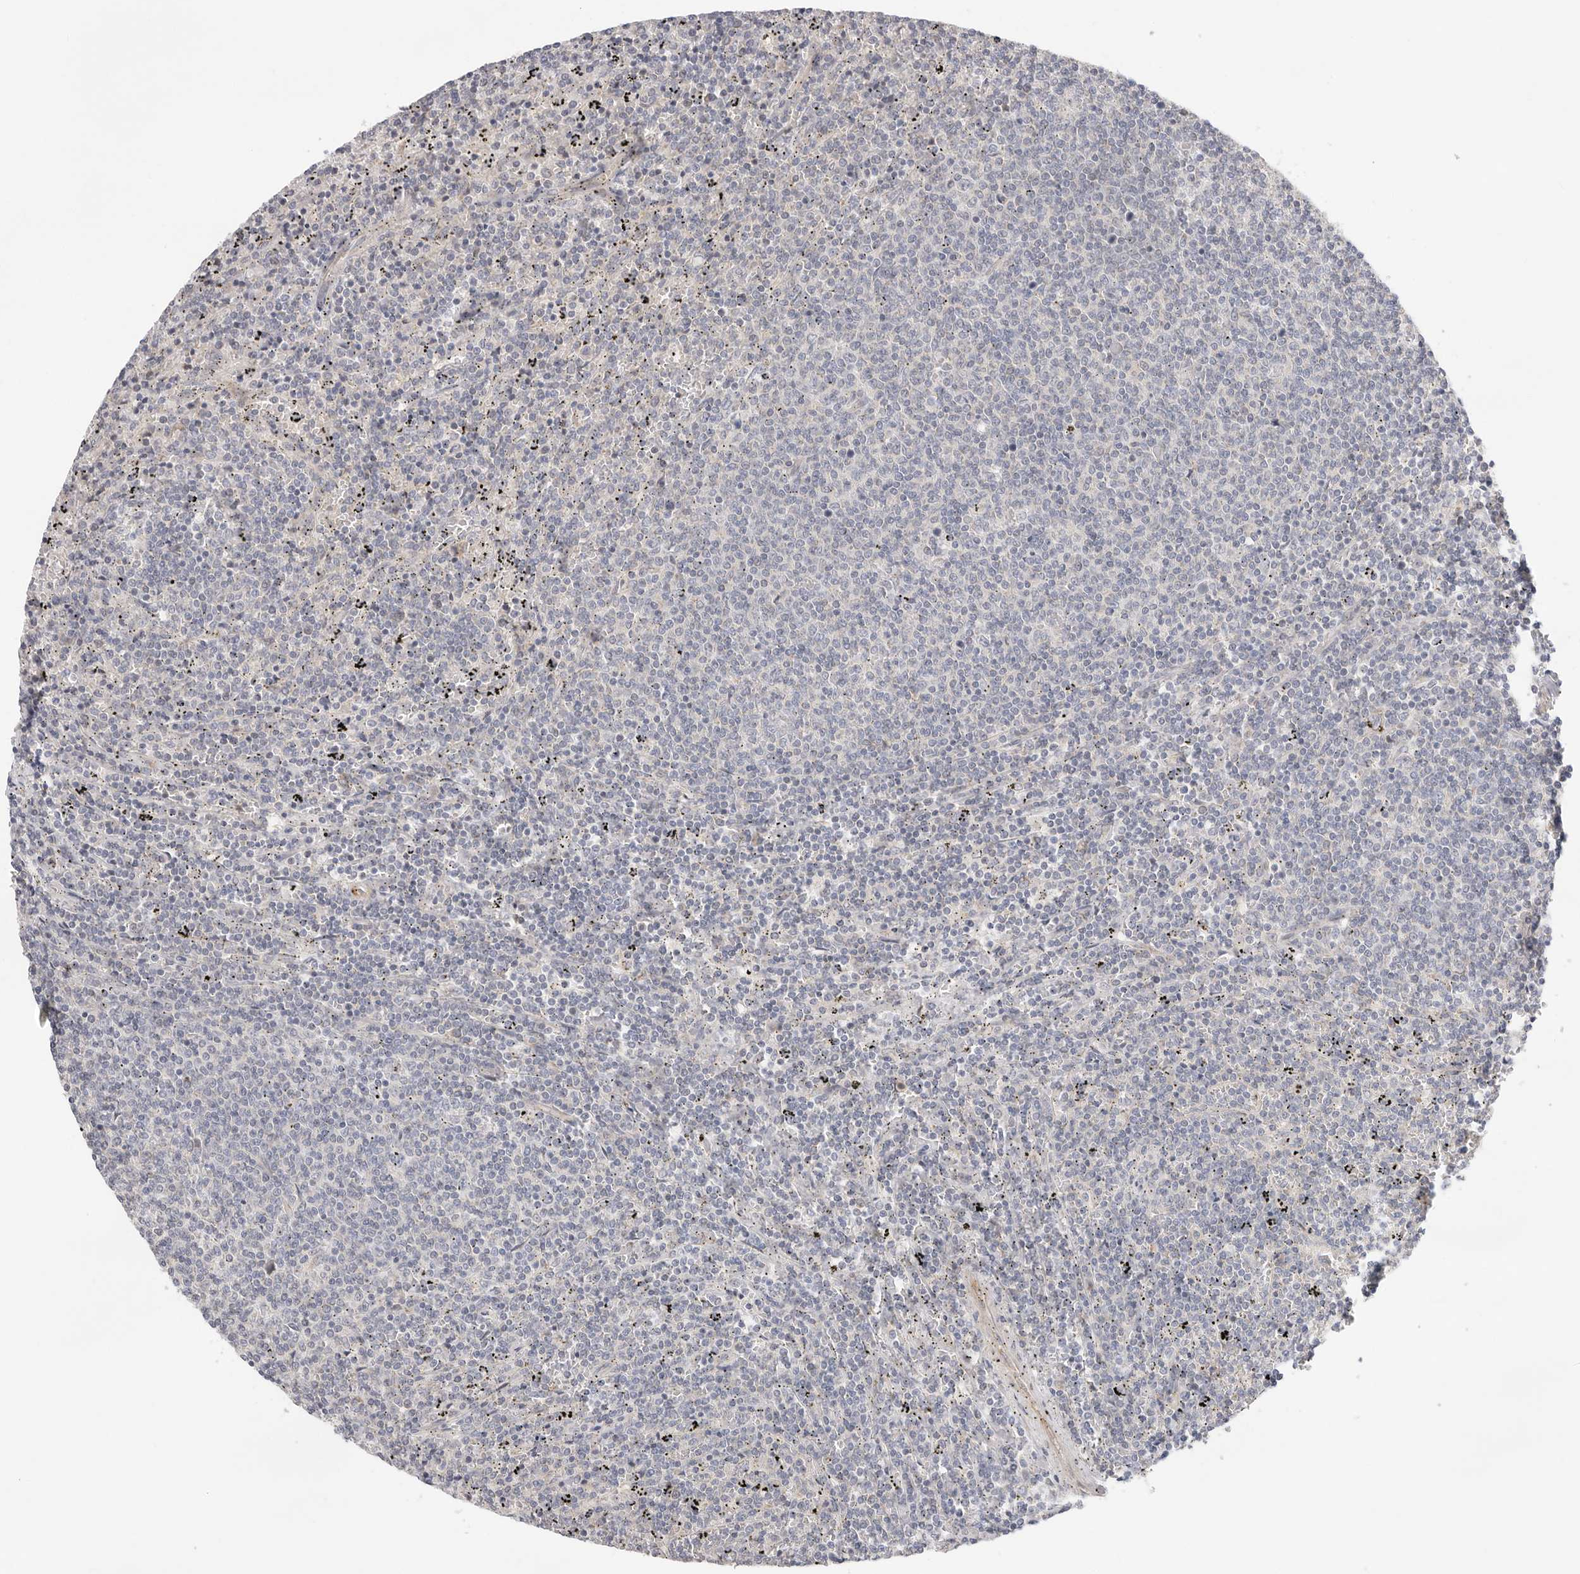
{"staining": {"intensity": "negative", "quantity": "none", "location": "none"}, "tissue": "lymphoma", "cell_type": "Tumor cells", "image_type": "cancer", "snomed": [{"axis": "morphology", "description": "Malignant lymphoma, non-Hodgkin's type, Low grade"}, {"axis": "topography", "description": "Spleen"}], "caption": "Tumor cells show no significant protein expression in lymphoma.", "gene": "USH1C", "patient": {"sex": "female", "age": 50}}